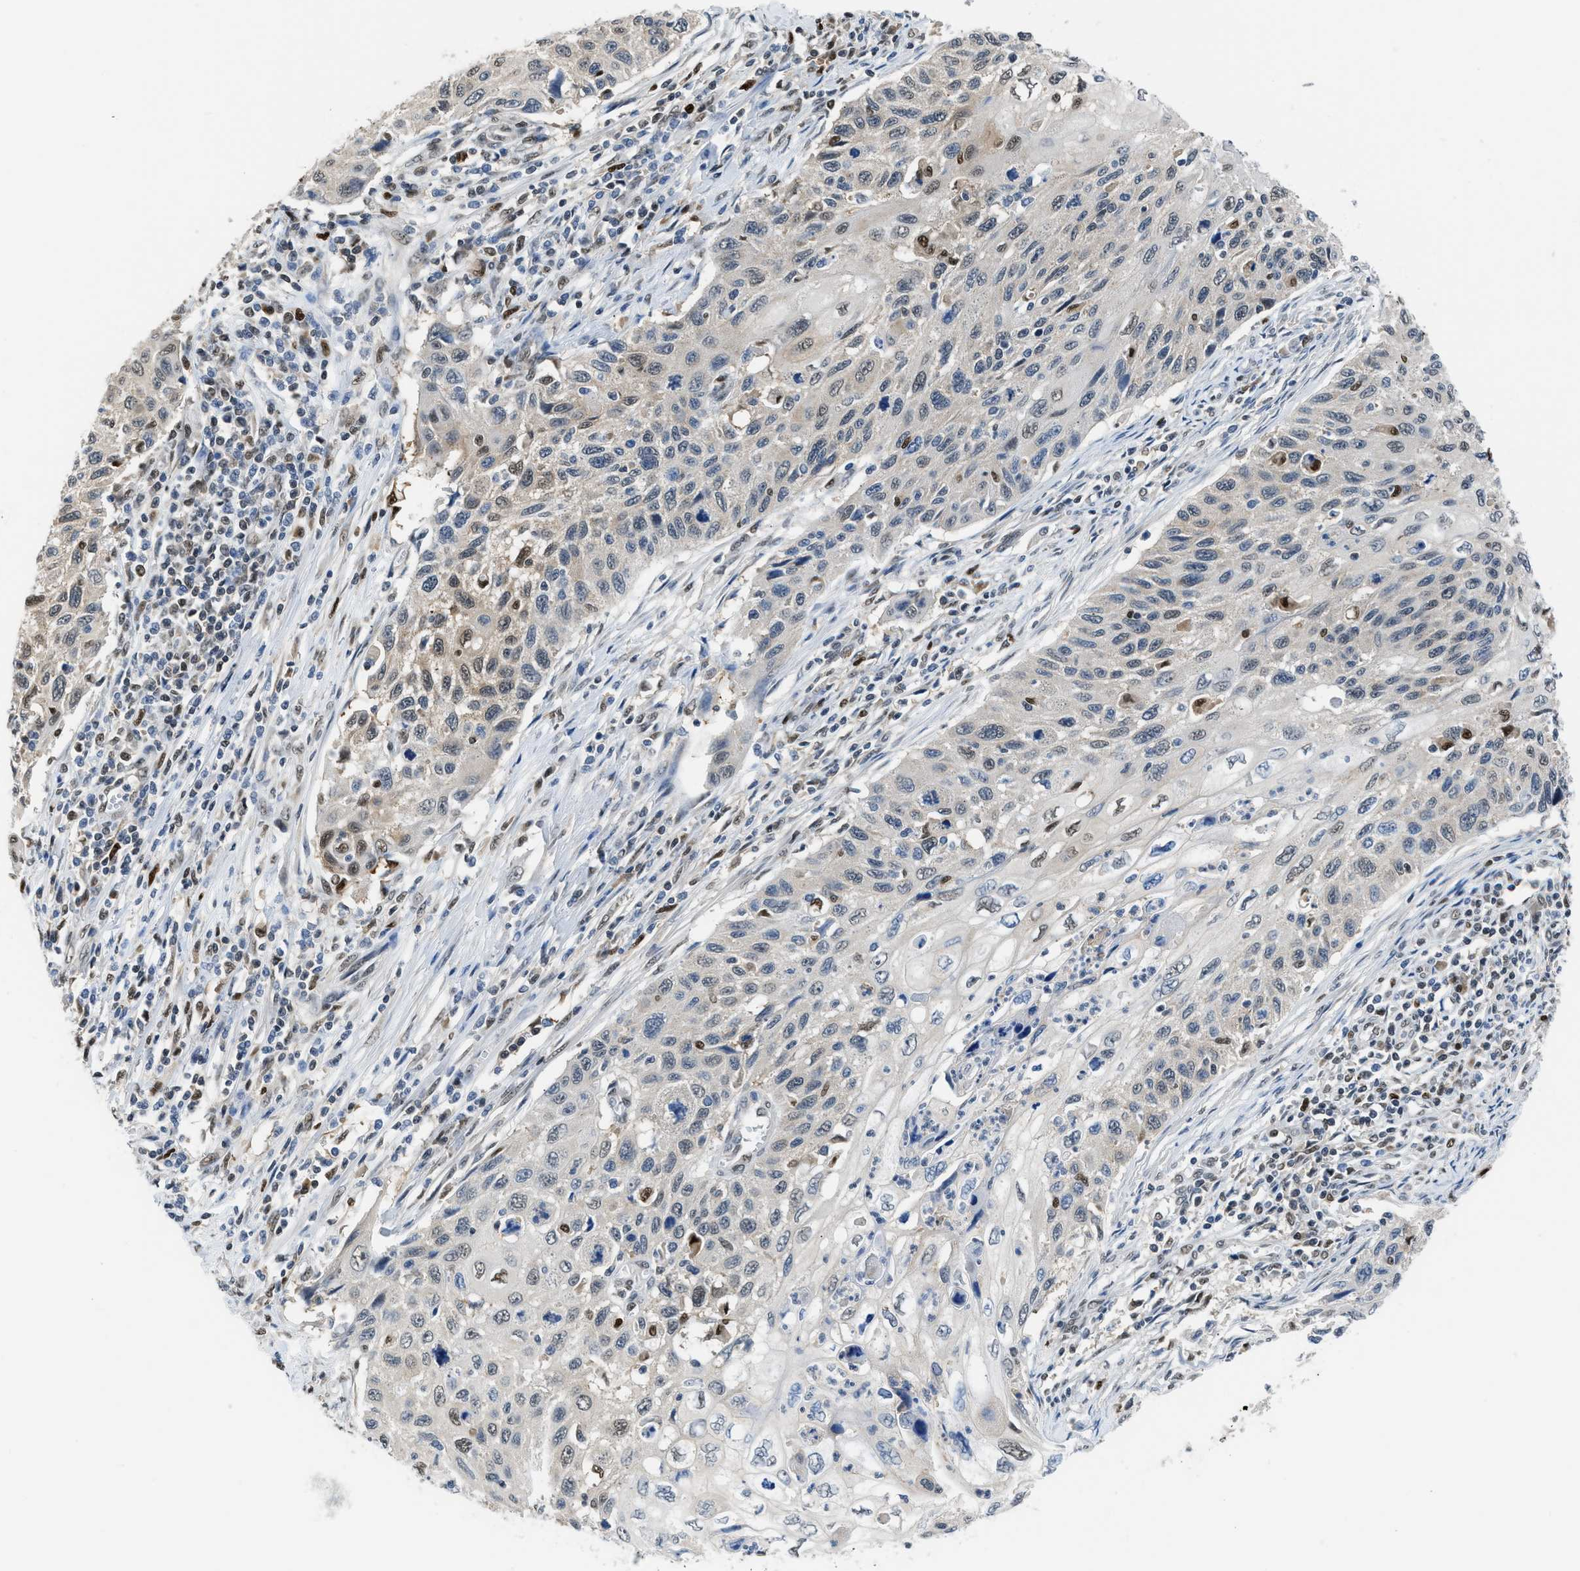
{"staining": {"intensity": "weak", "quantity": "<25%", "location": "nuclear"}, "tissue": "cervical cancer", "cell_type": "Tumor cells", "image_type": "cancer", "snomed": [{"axis": "morphology", "description": "Squamous cell carcinoma, NOS"}, {"axis": "topography", "description": "Cervix"}], "caption": "An IHC micrograph of cervical cancer (squamous cell carcinoma) is shown. There is no staining in tumor cells of cervical cancer (squamous cell carcinoma).", "gene": "ALX1", "patient": {"sex": "female", "age": 70}}